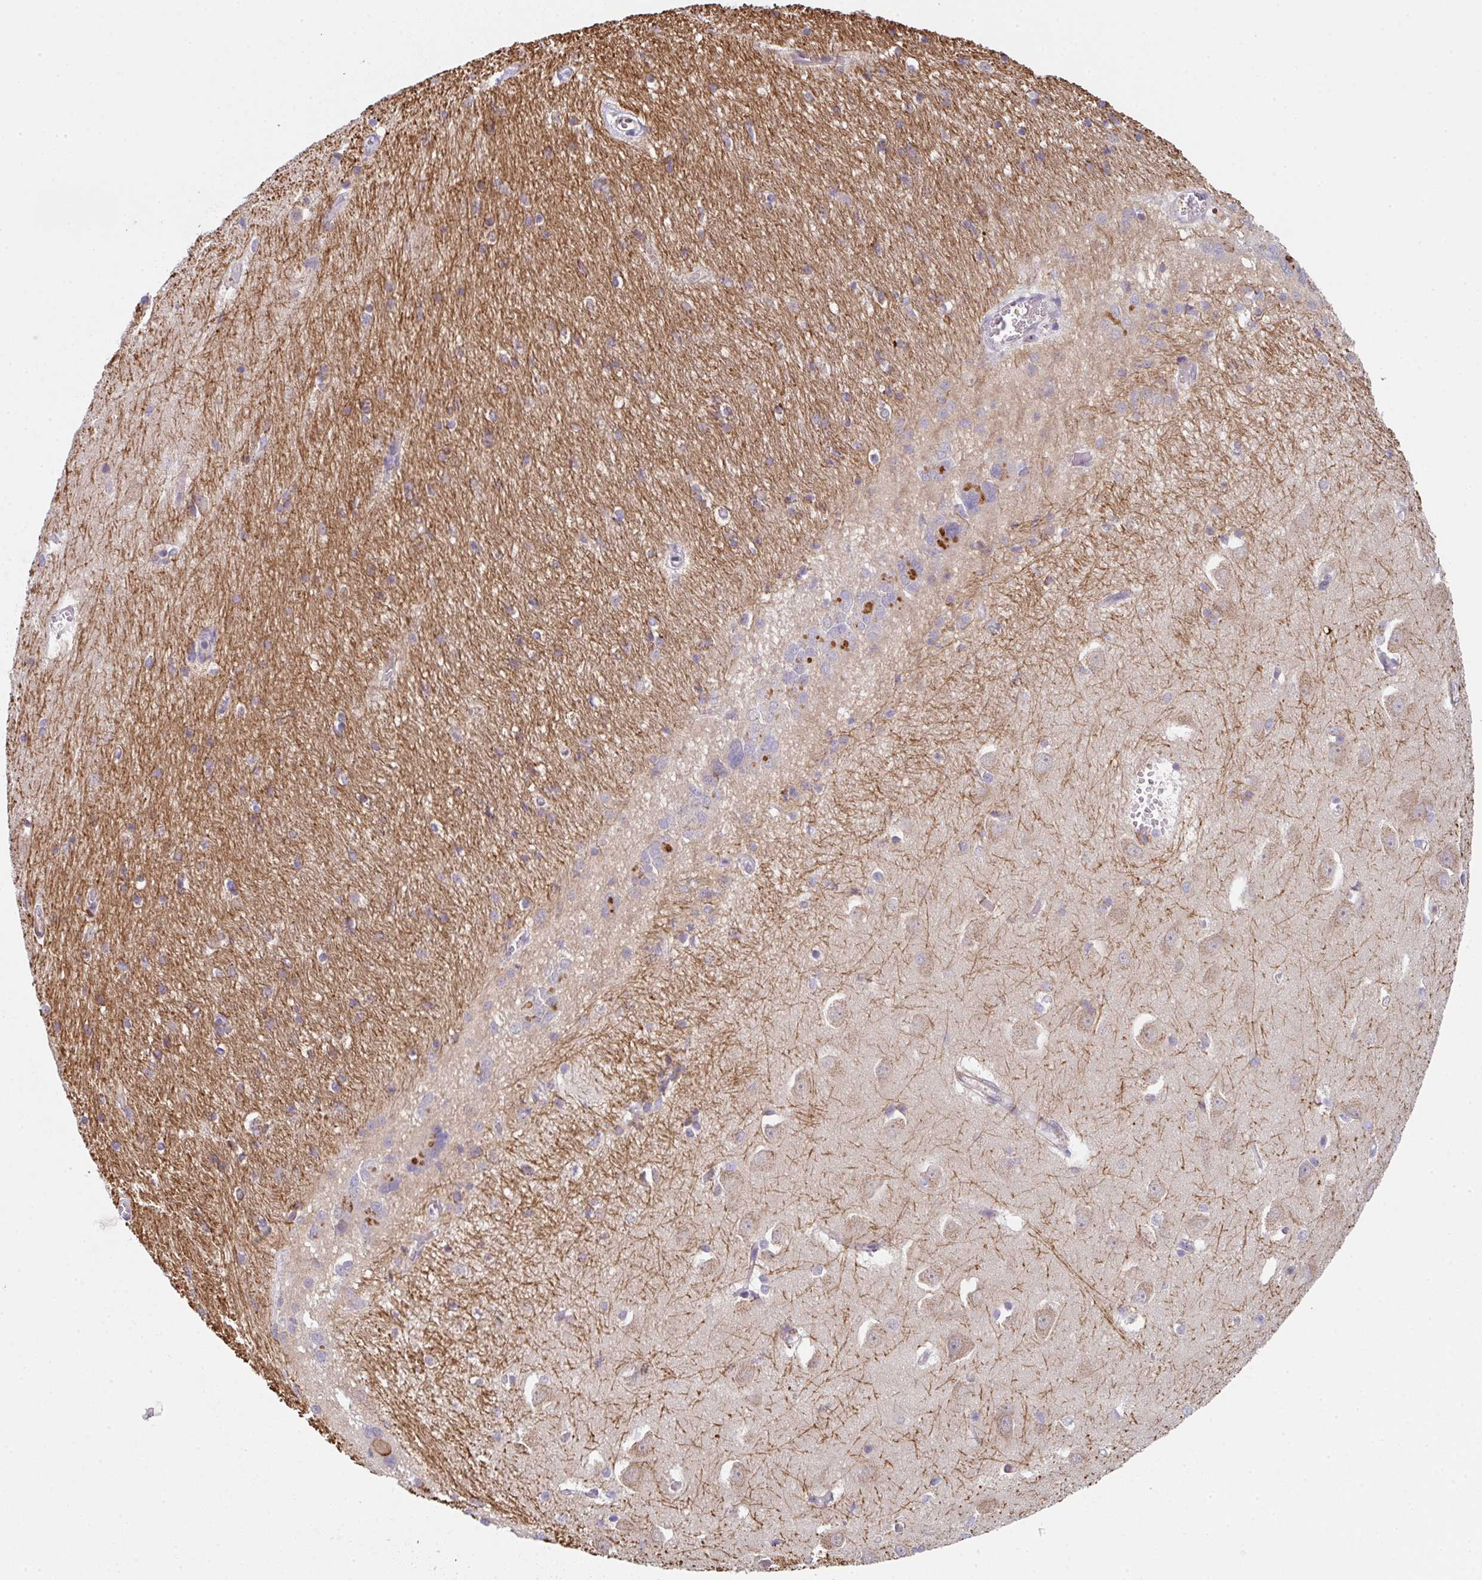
{"staining": {"intensity": "weak", "quantity": "<25%", "location": "cytoplasmic/membranous"}, "tissue": "caudate", "cell_type": "Glial cells", "image_type": "normal", "snomed": [{"axis": "morphology", "description": "Normal tissue, NOS"}, {"axis": "topography", "description": "Lateral ventricle wall"}, {"axis": "topography", "description": "Hippocampus"}], "caption": "This is an immunohistochemistry histopathology image of normal caudate. There is no positivity in glial cells.", "gene": "TSPAN31", "patient": {"sex": "female", "age": 63}}